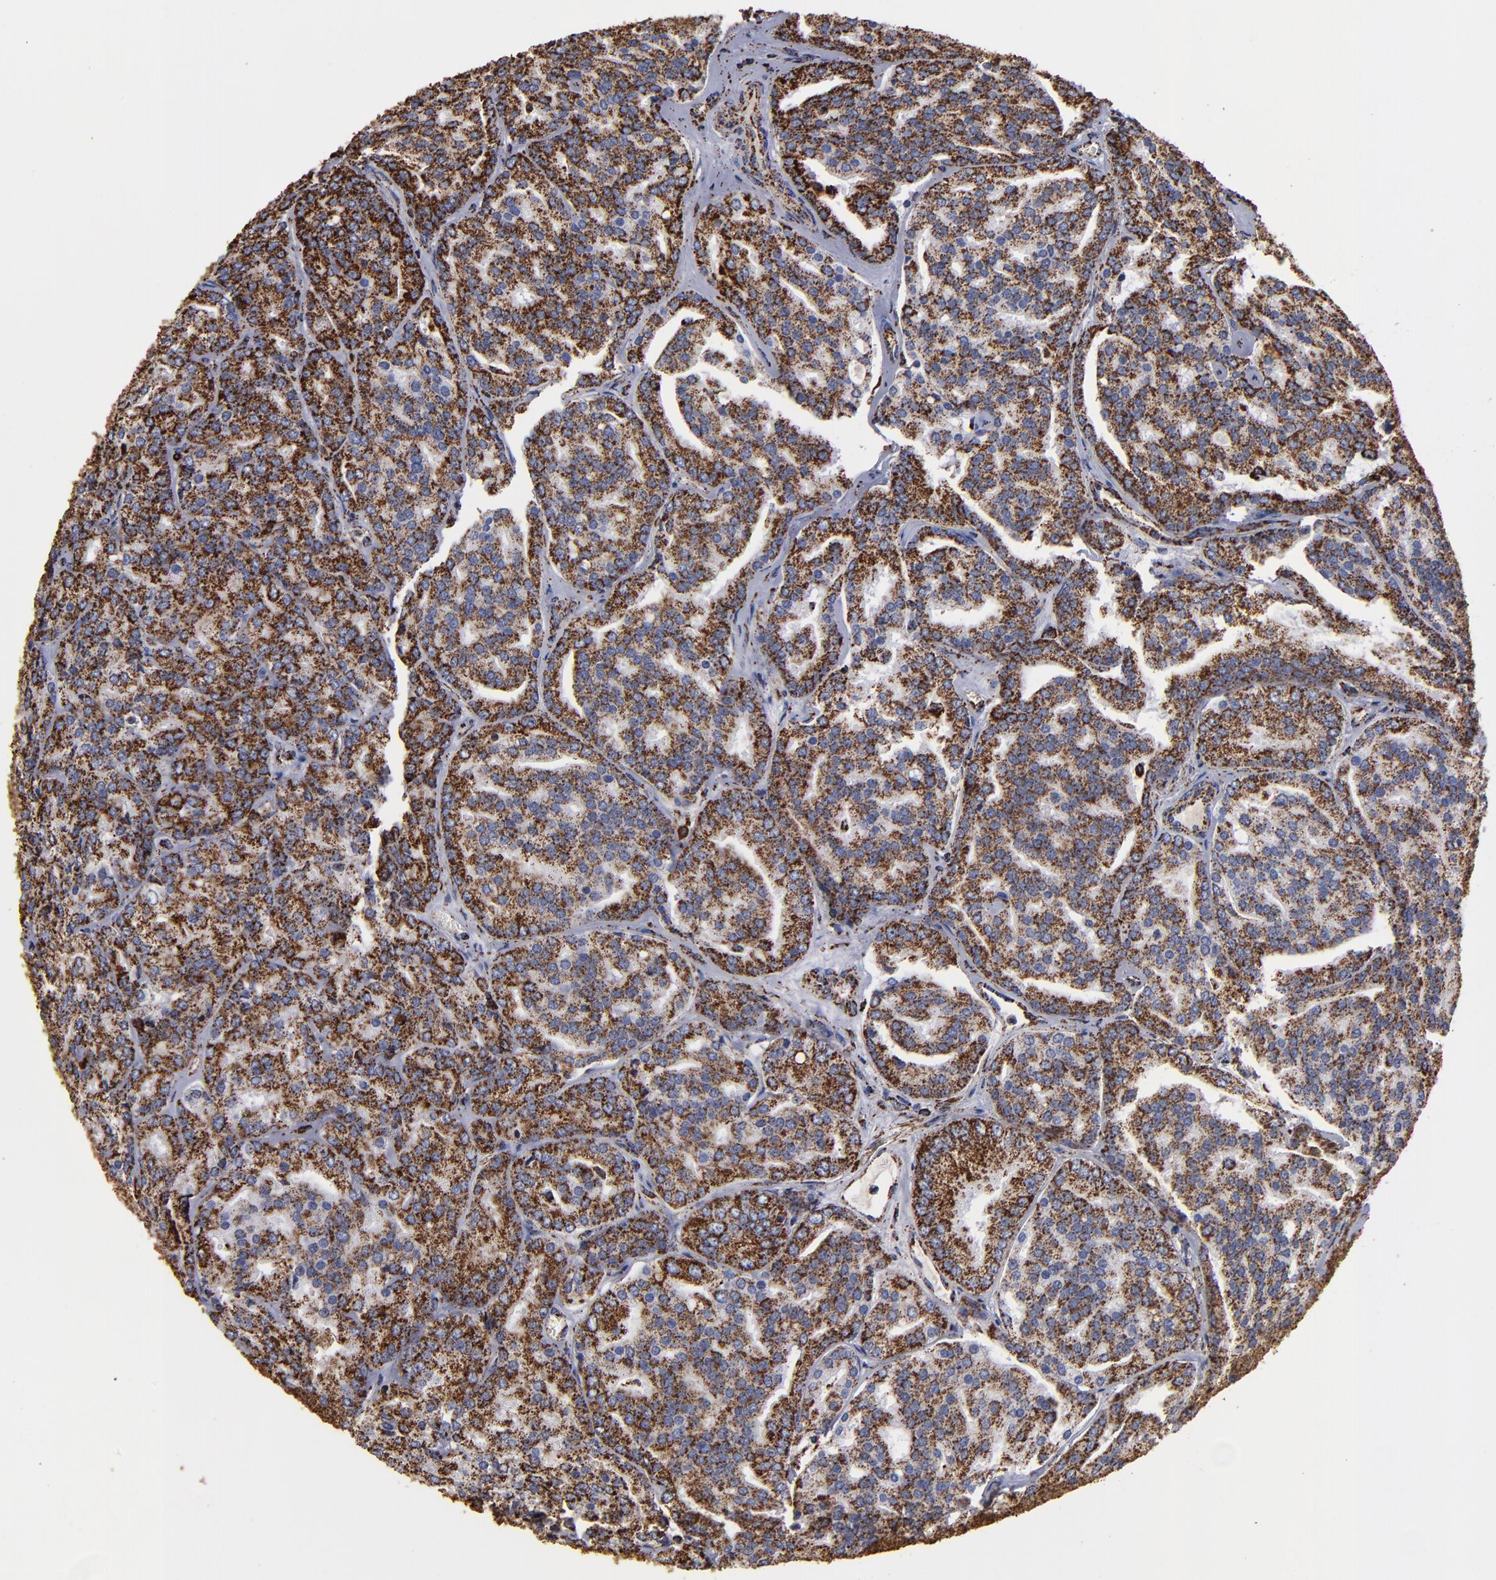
{"staining": {"intensity": "strong", "quantity": ">75%", "location": "cytoplasmic/membranous"}, "tissue": "prostate cancer", "cell_type": "Tumor cells", "image_type": "cancer", "snomed": [{"axis": "morphology", "description": "Adenocarcinoma, High grade"}, {"axis": "topography", "description": "Prostate"}], "caption": "Immunohistochemical staining of prostate cancer demonstrates high levels of strong cytoplasmic/membranous protein staining in approximately >75% of tumor cells.", "gene": "SOD2", "patient": {"sex": "male", "age": 64}}